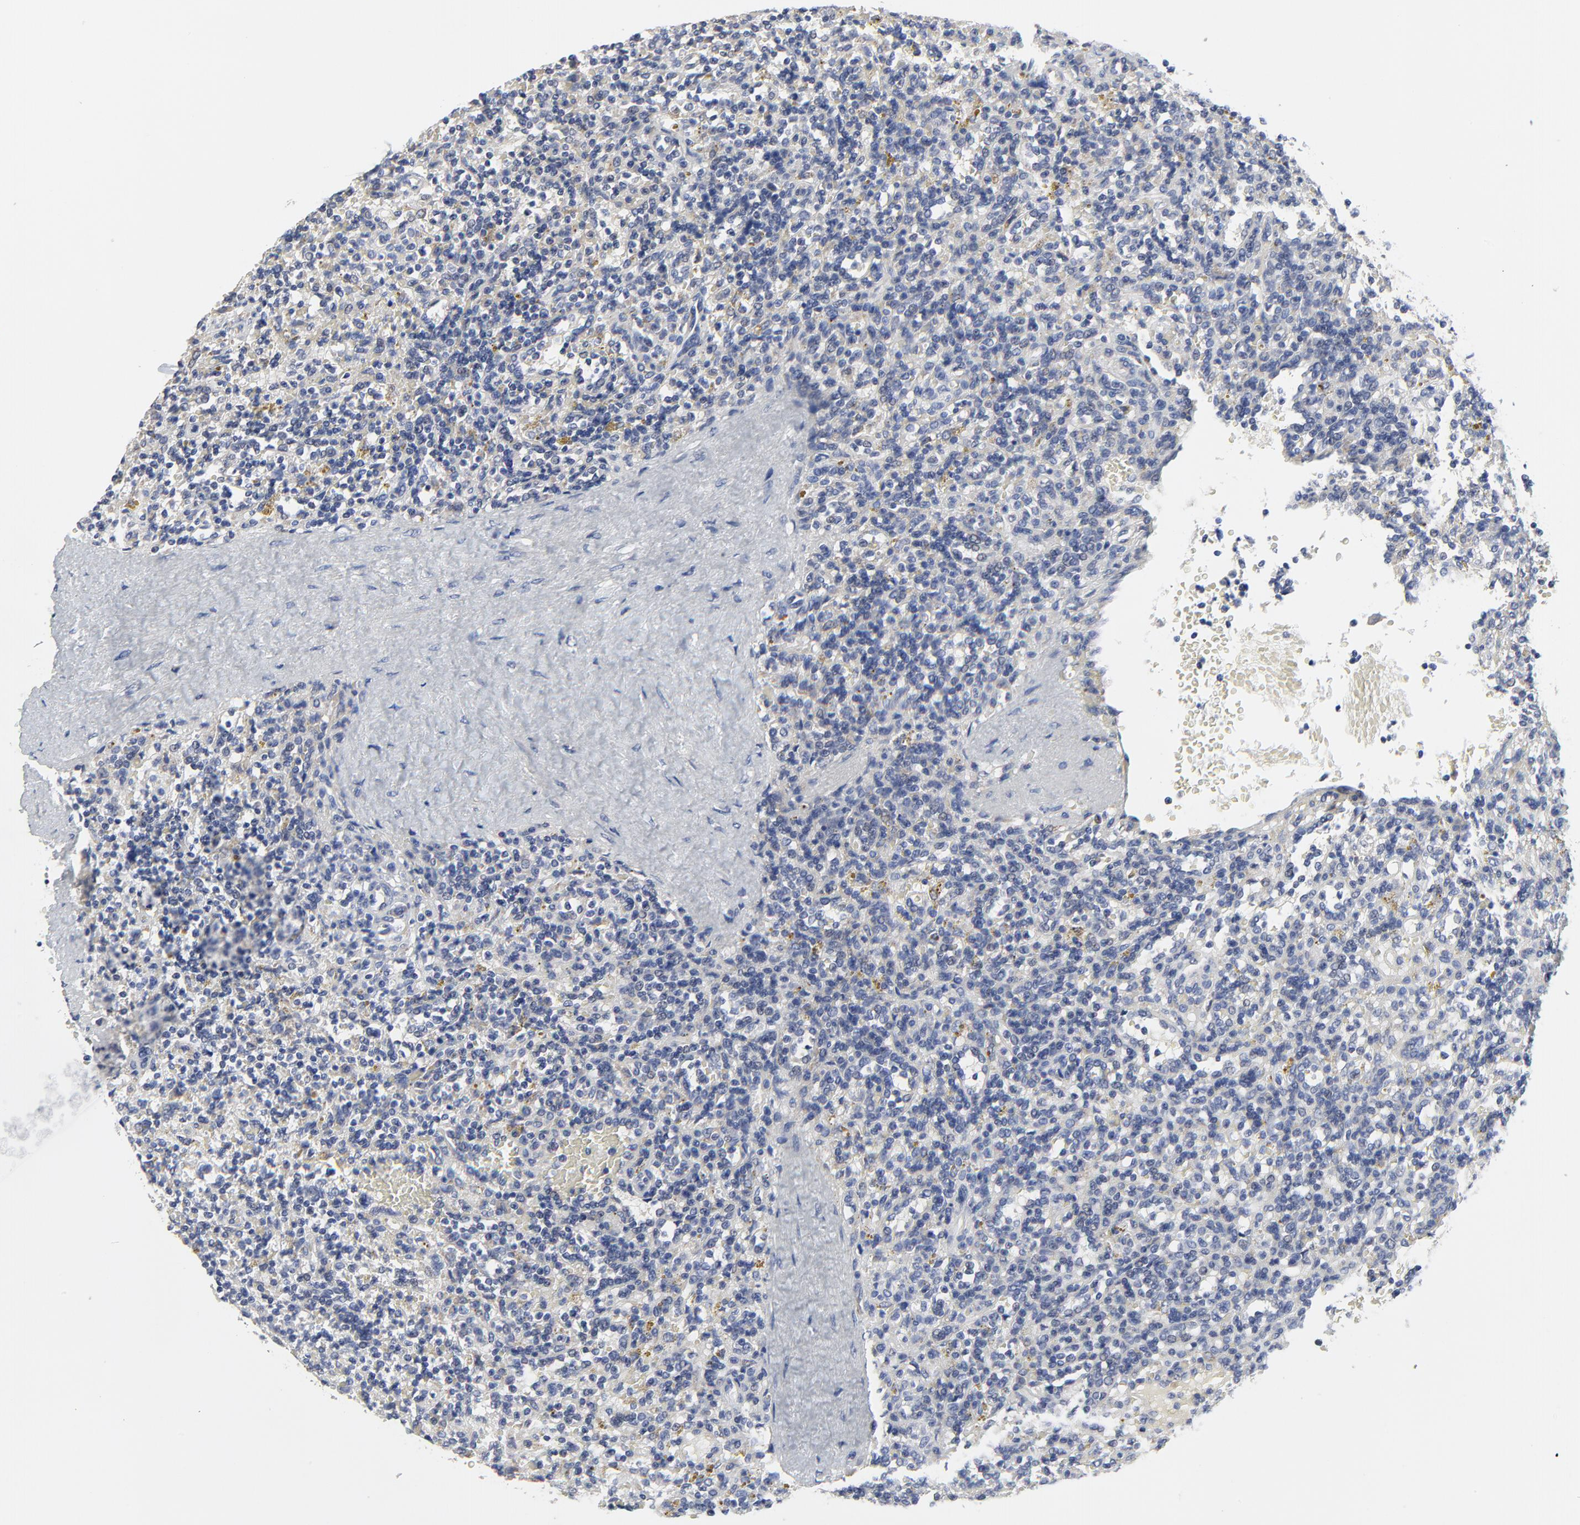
{"staining": {"intensity": "negative", "quantity": "none", "location": "none"}, "tissue": "lymphoma", "cell_type": "Tumor cells", "image_type": "cancer", "snomed": [{"axis": "morphology", "description": "Malignant lymphoma, non-Hodgkin's type, Low grade"}, {"axis": "topography", "description": "Spleen"}], "caption": "Tumor cells show no significant positivity in lymphoma.", "gene": "DHRSX", "patient": {"sex": "male", "age": 67}}